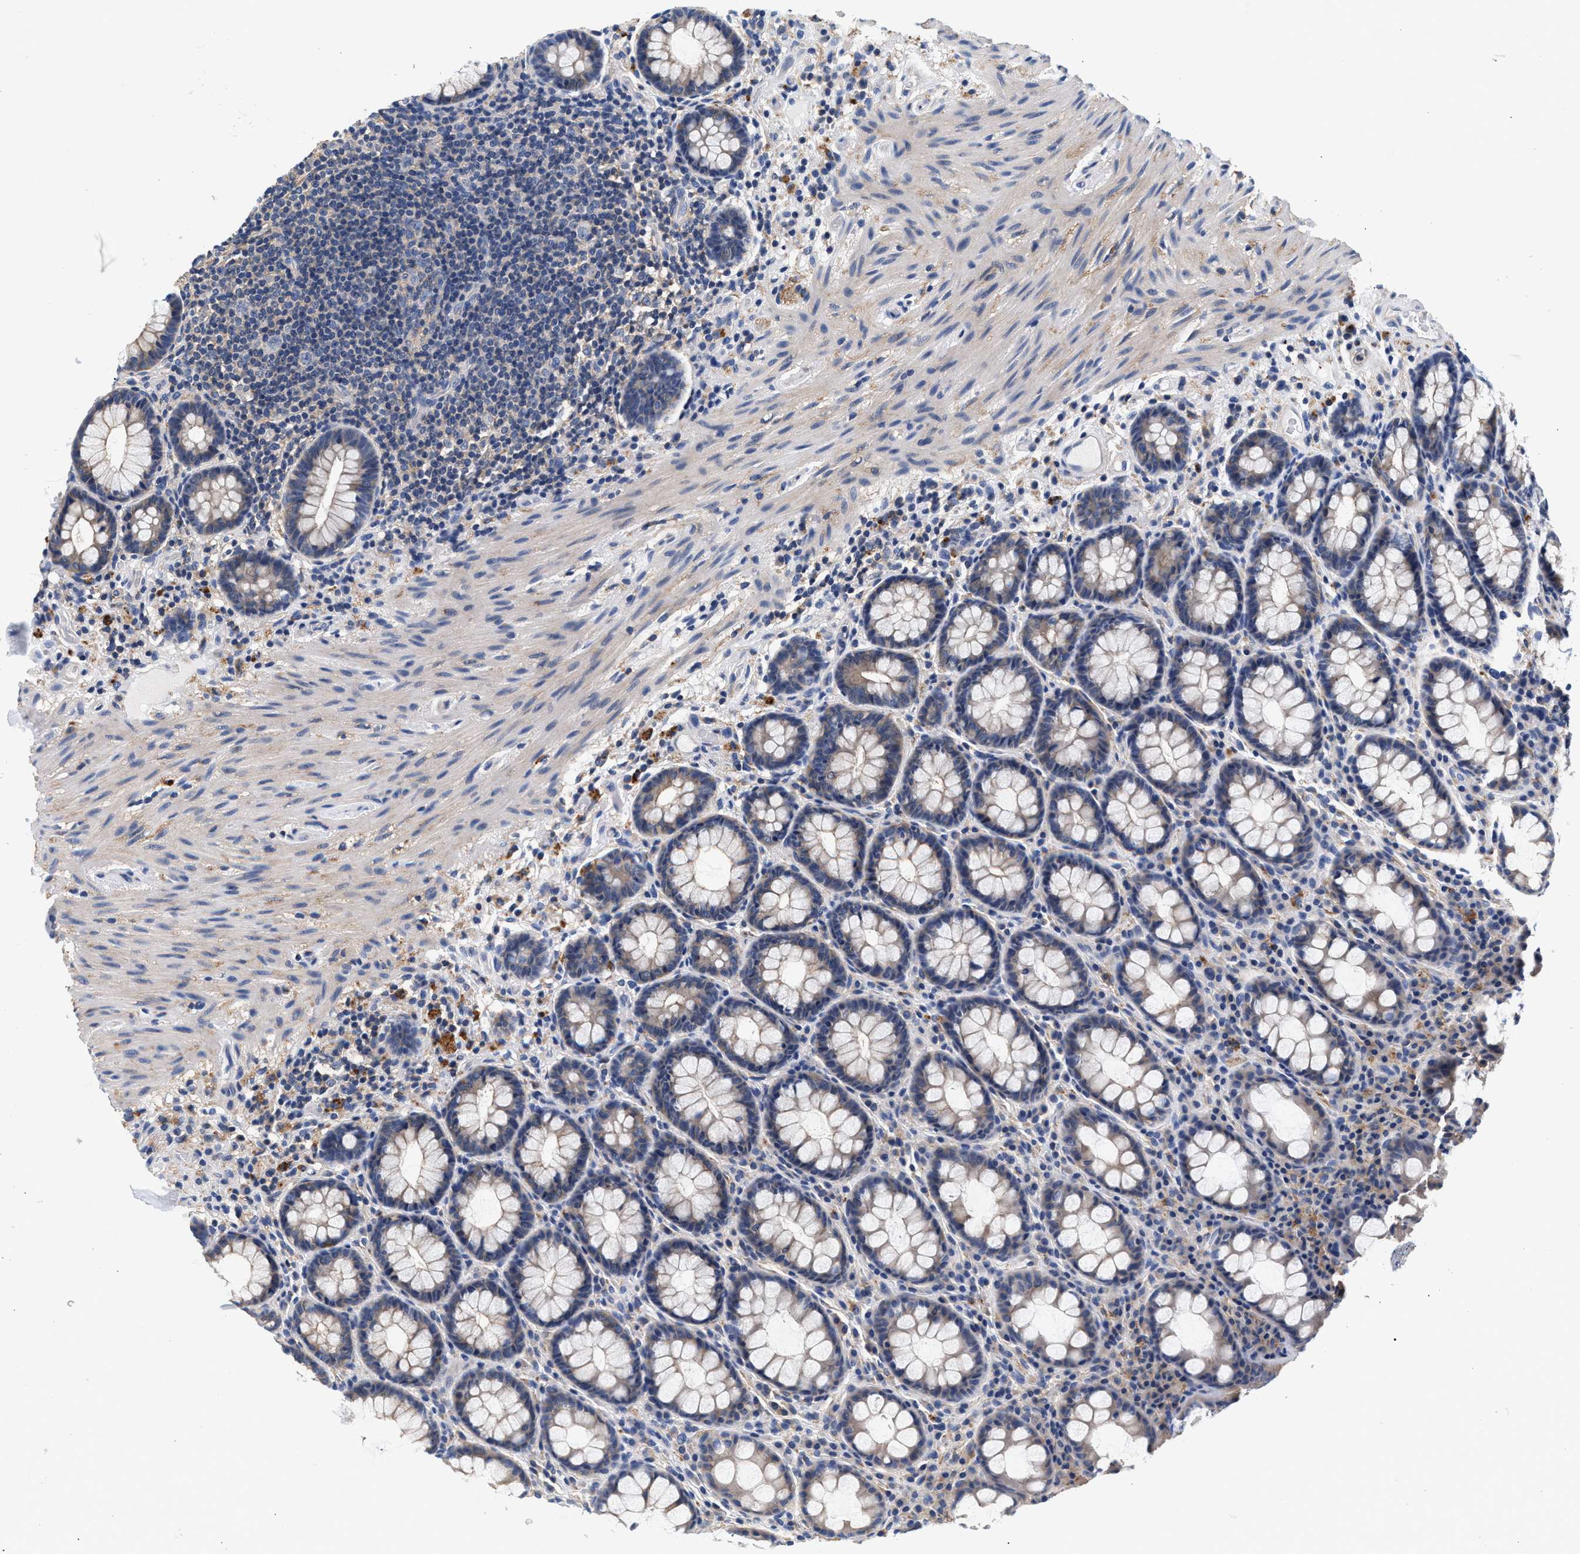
{"staining": {"intensity": "moderate", "quantity": "<25%", "location": "cytoplasmic/membranous"}, "tissue": "rectum", "cell_type": "Glandular cells", "image_type": "normal", "snomed": [{"axis": "morphology", "description": "Normal tissue, NOS"}, {"axis": "topography", "description": "Rectum"}], "caption": "This micrograph reveals immunohistochemistry staining of normal human rectum, with low moderate cytoplasmic/membranous staining in approximately <25% of glandular cells.", "gene": "GNAI3", "patient": {"sex": "male", "age": 92}}